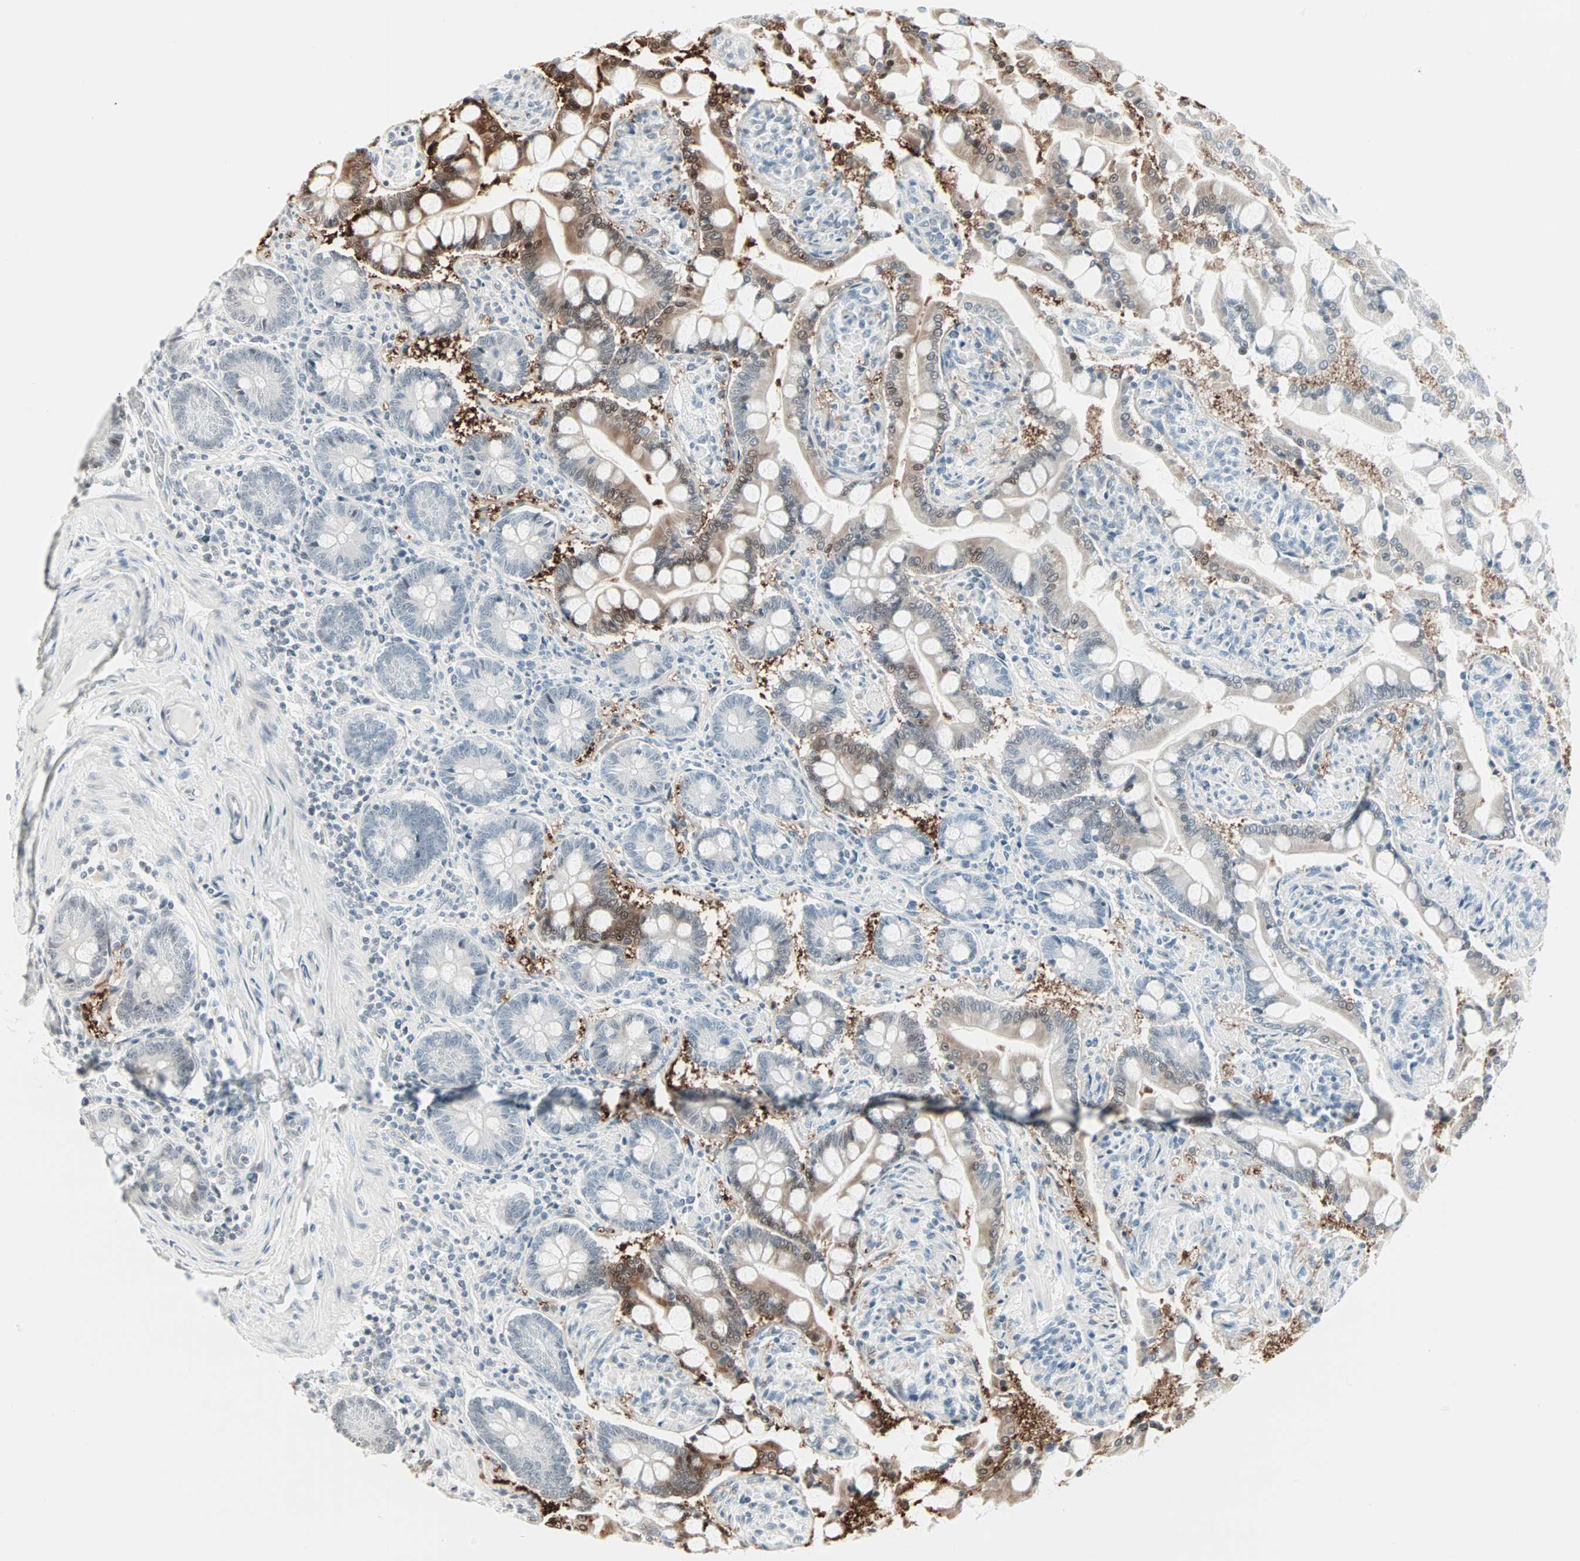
{"staining": {"intensity": "strong", "quantity": "25%-75%", "location": "cytoplasmic/membranous,nuclear"}, "tissue": "small intestine", "cell_type": "Glandular cells", "image_type": "normal", "snomed": [{"axis": "morphology", "description": "Normal tissue, NOS"}, {"axis": "topography", "description": "Small intestine"}], "caption": "Immunohistochemistry (IHC) image of normal small intestine: small intestine stained using immunohistochemistry (IHC) shows high levels of strong protein expression localized specifically in the cytoplasmic/membranous,nuclear of glandular cells, appearing as a cytoplasmic/membranous,nuclear brown color.", "gene": "CBLC", "patient": {"sex": "male", "age": 41}}